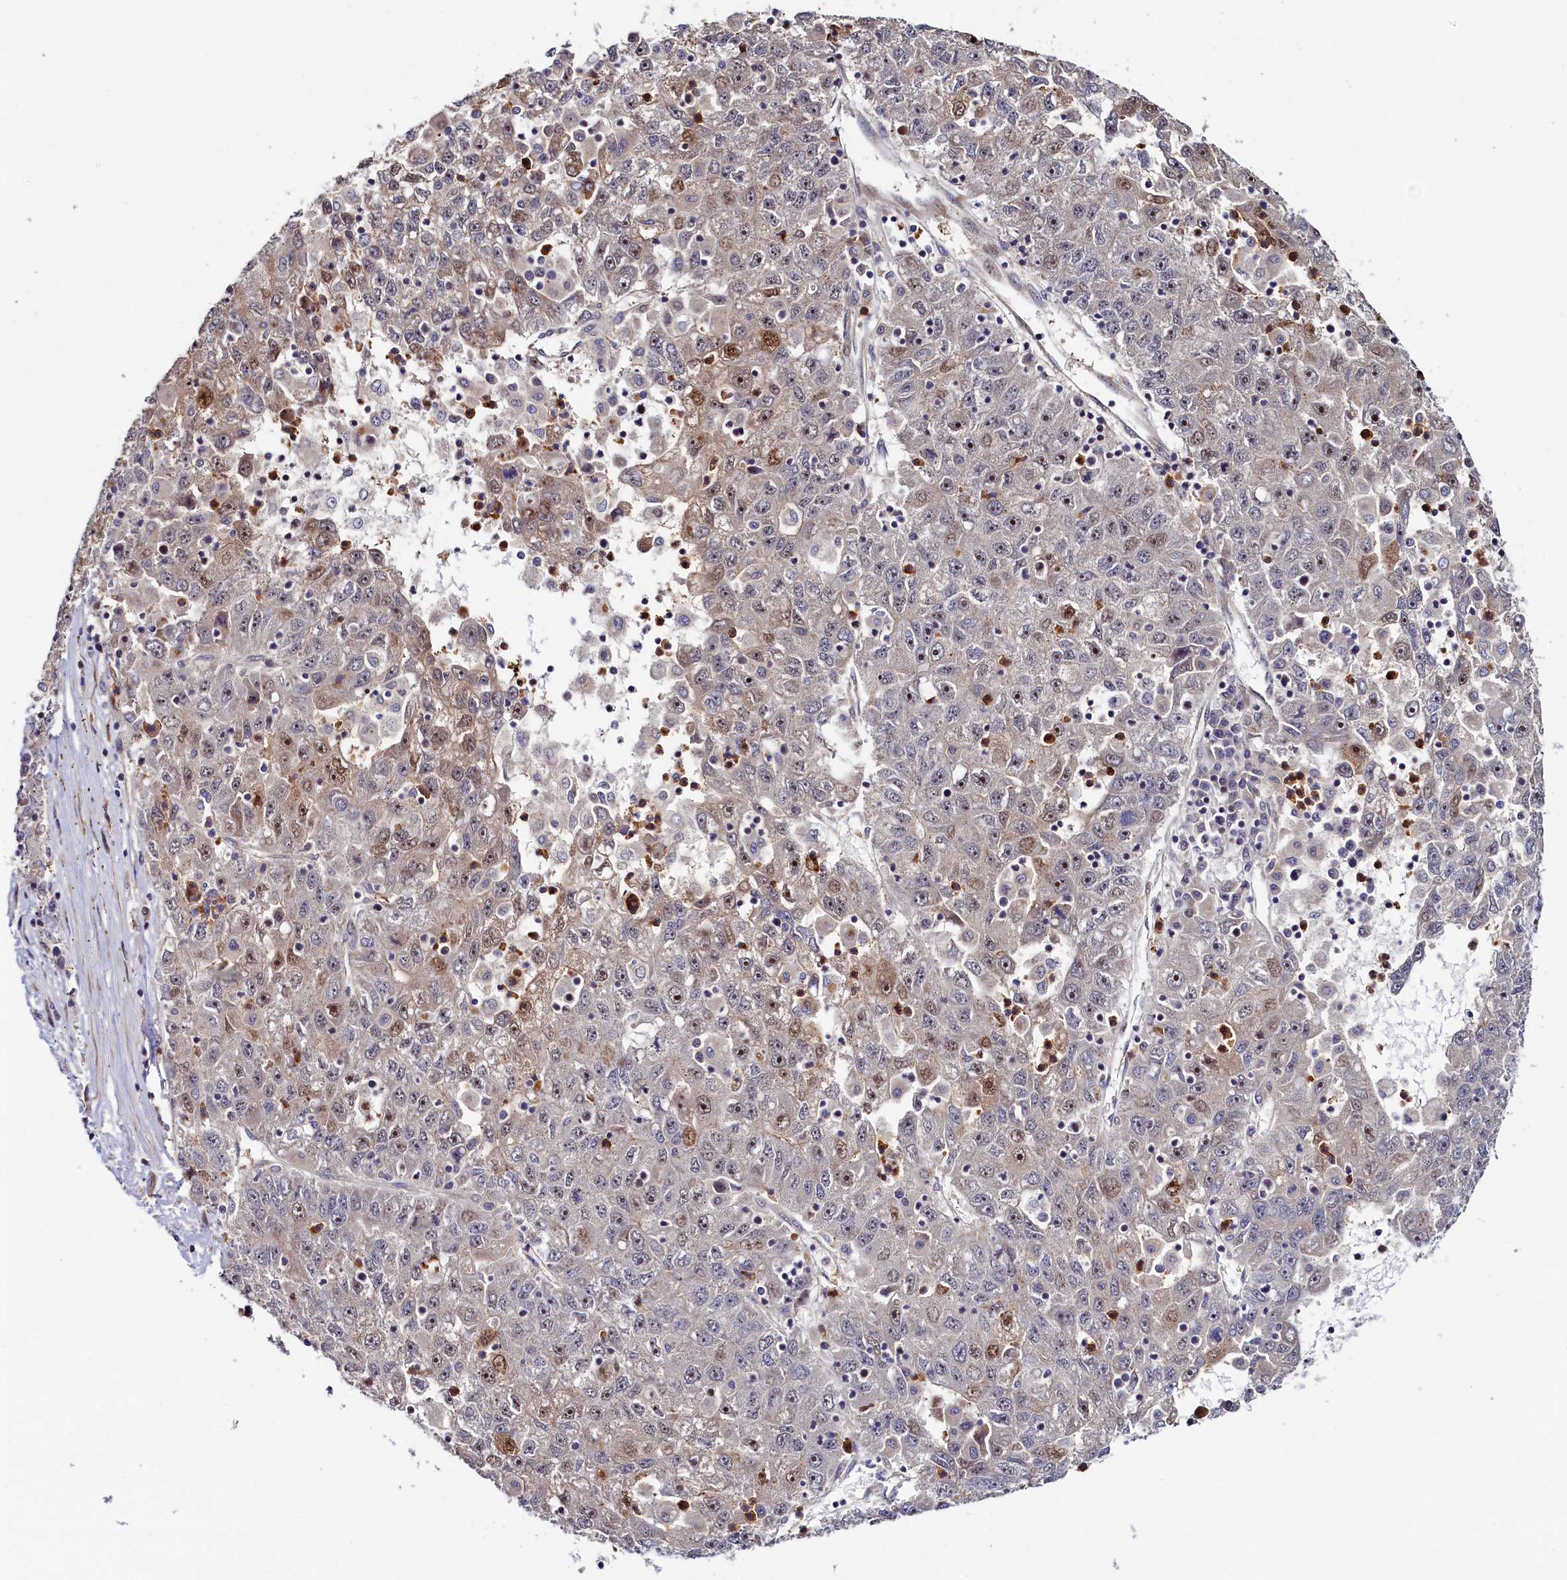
{"staining": {"intensity": "moderate", "quantity": "<25%", "location": "nuclear"}, "tissue": "liver cancer", "cell_type": "Tumor cells", "image_type": "cancer", "snomed": [{"axis": "morphology", "description": "Carcinoma, Hepatocellular, NOS"}, {"axis": "topography", "description": "Liver"}], "caption": "An immunohistochemistry histopathology image of tumor tissue is shown. Protein staining in brown shows moderate nuclear positivity in liver hepatocellular carcinoma within tumor cells.", "gene": "PIK3C3", "patient": {"sex": "male", "age": 49}}